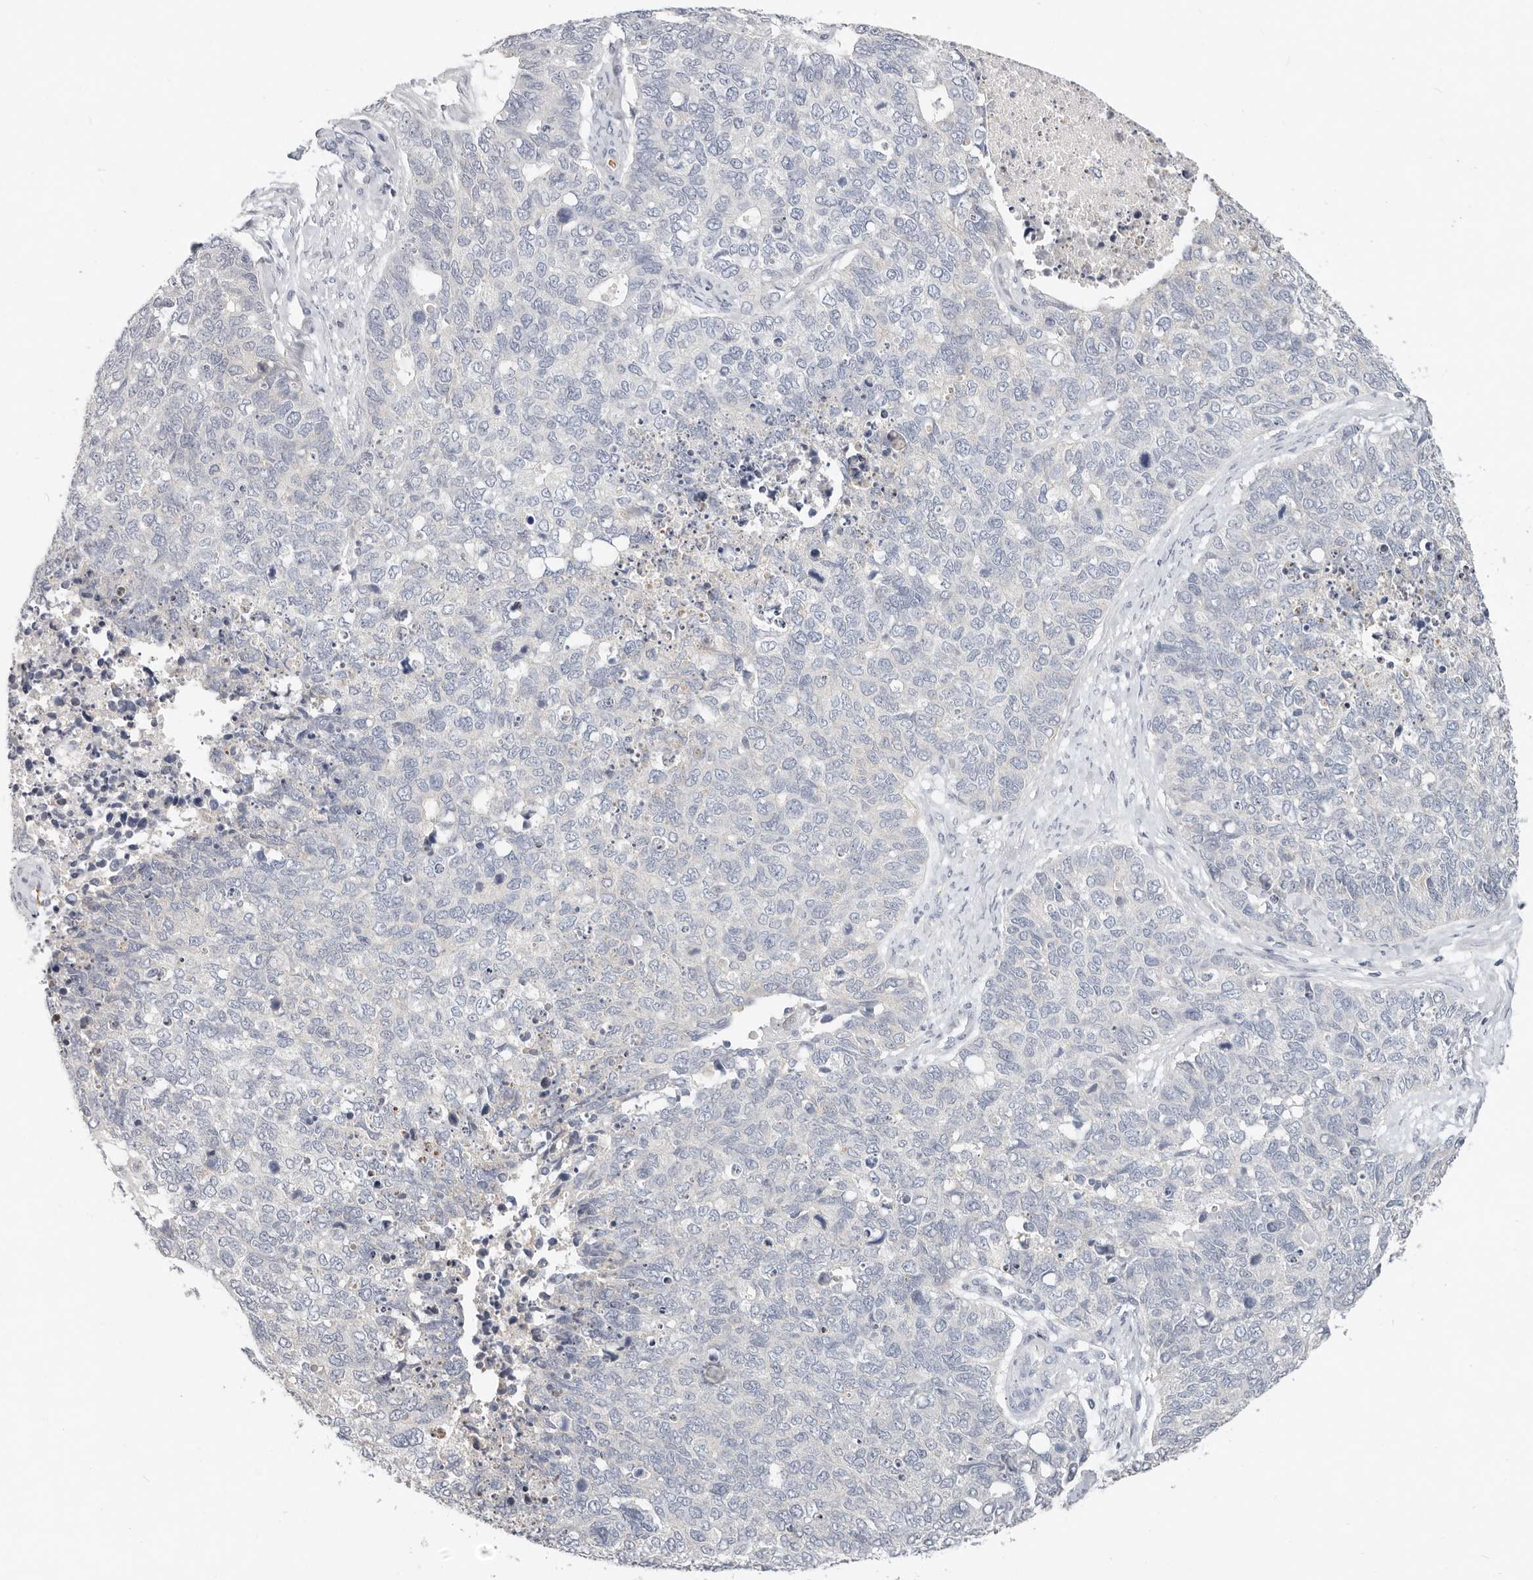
{"staining": {"intensity": "negative", "quantity": "none", "location": "none"}, "tissue": "cervical cancer", "cell_type": "Tumor cells", "image_type": "cancer", "snomed": [{"axis": "morphology", "description": "Squamous cell carcinoma, NOS"}, {"axis": "topography", "description": "Cervix"}], "caption": "This is an IHC histopathology image of human squamous cell carcinoma (cervical). There is no positivity in tumor cells.", "gene": "TMEM63B", "patient": {"sex": "female", "age": 63}}